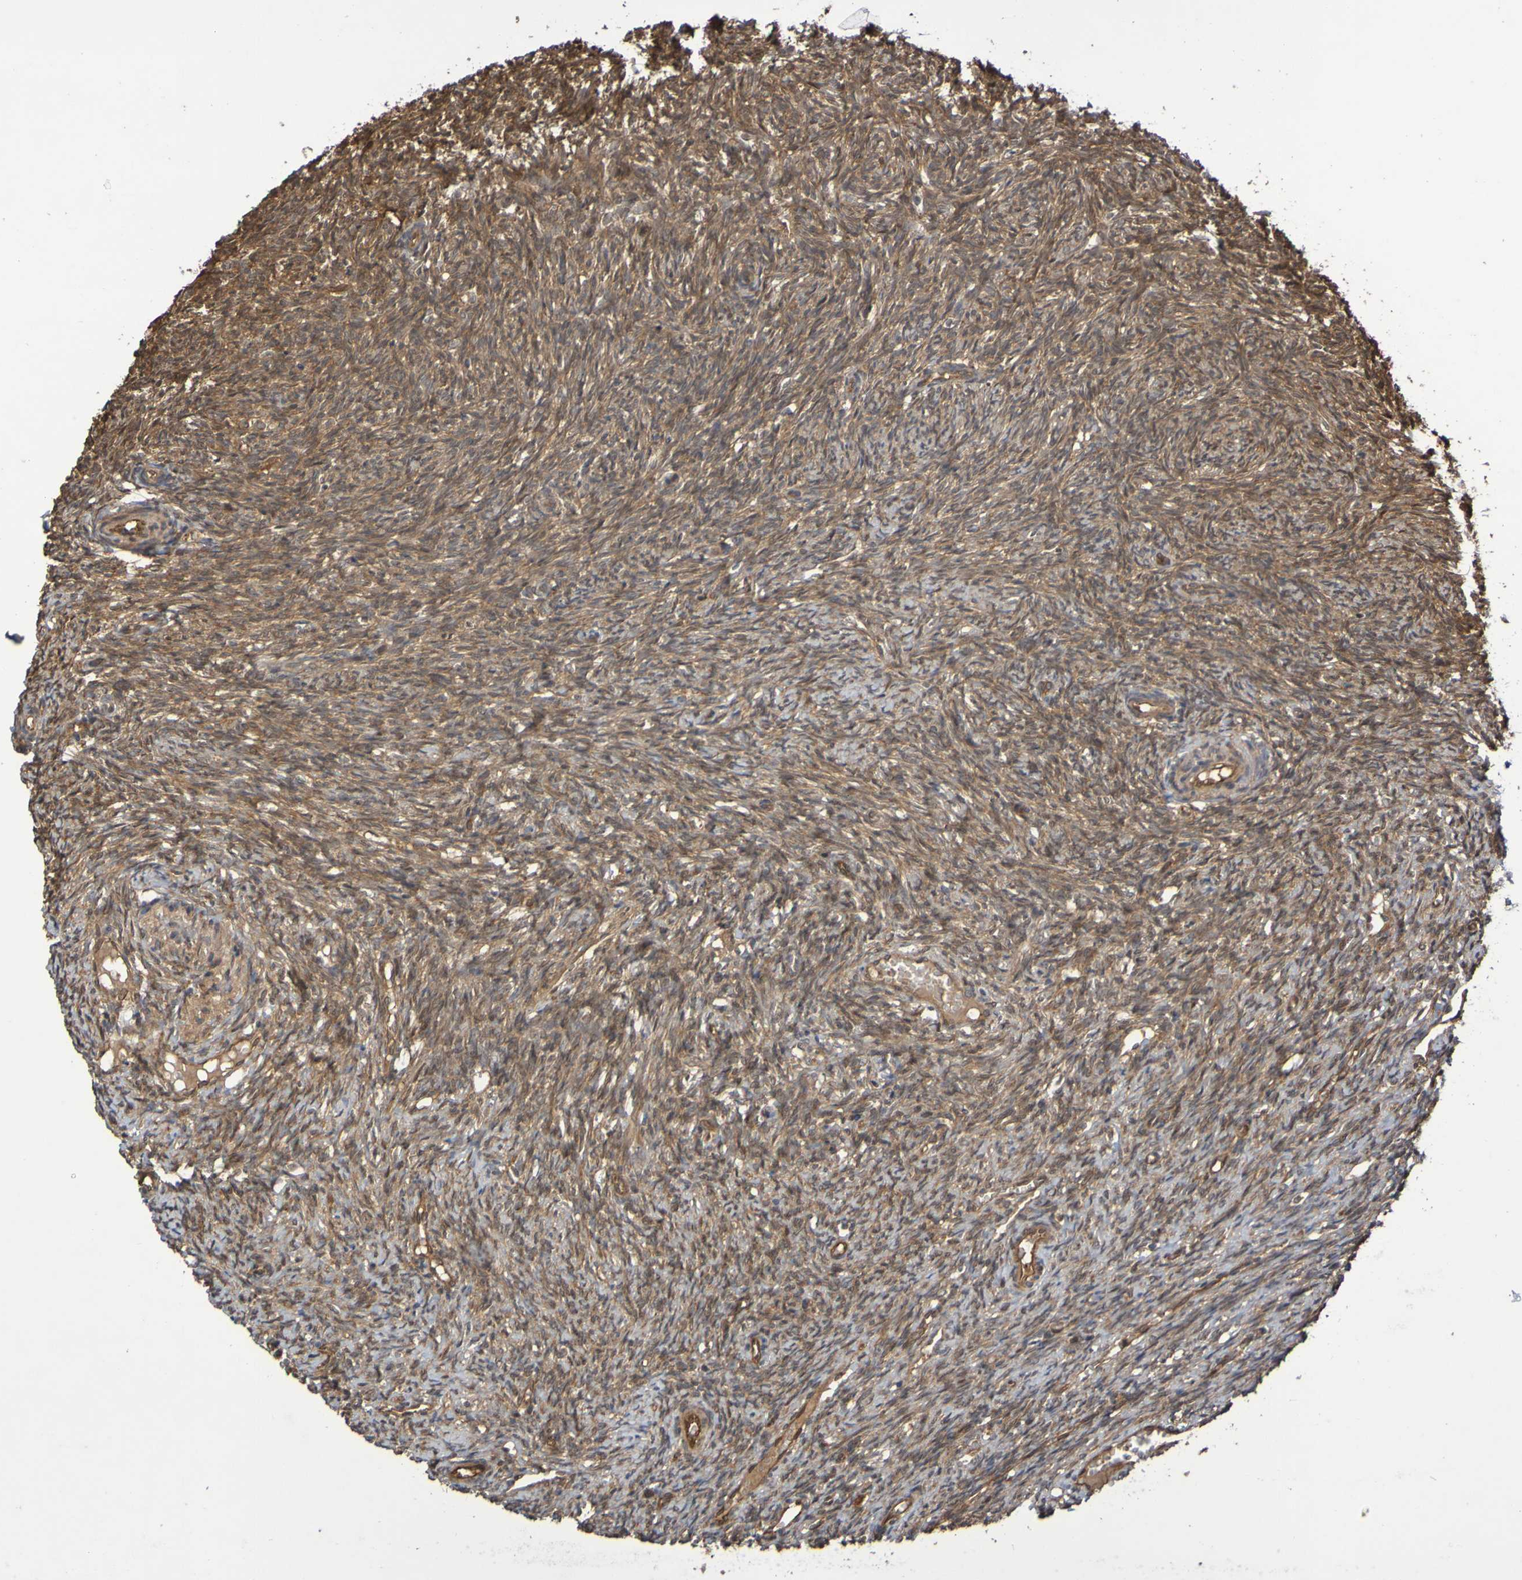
{"staining": {"intensity": "moderate", "quantity": "25%-75%", "location": "cytoplasmic/membranous"}, "tissue": "ovary", "cell_type": "Ovarian stroma cells", "image_type": "normal", "snomed": [{"axis": "morphology", "description": "Normal tissue, NOS"}, {"axis": "topography", "description": "Ovary"}], "caption": "Immunohistochemistry micrograph of normal ovary: human ovary stained using IHC reveals medium levels of moderate protein expression localized specifically in the cytoplasmic/membranous of ovarian stroma cells, appearing as a cytoplasmic/membranous brown color.", "gene": "SERPINB6", "patient": {"sex": "female", "age": 41}}